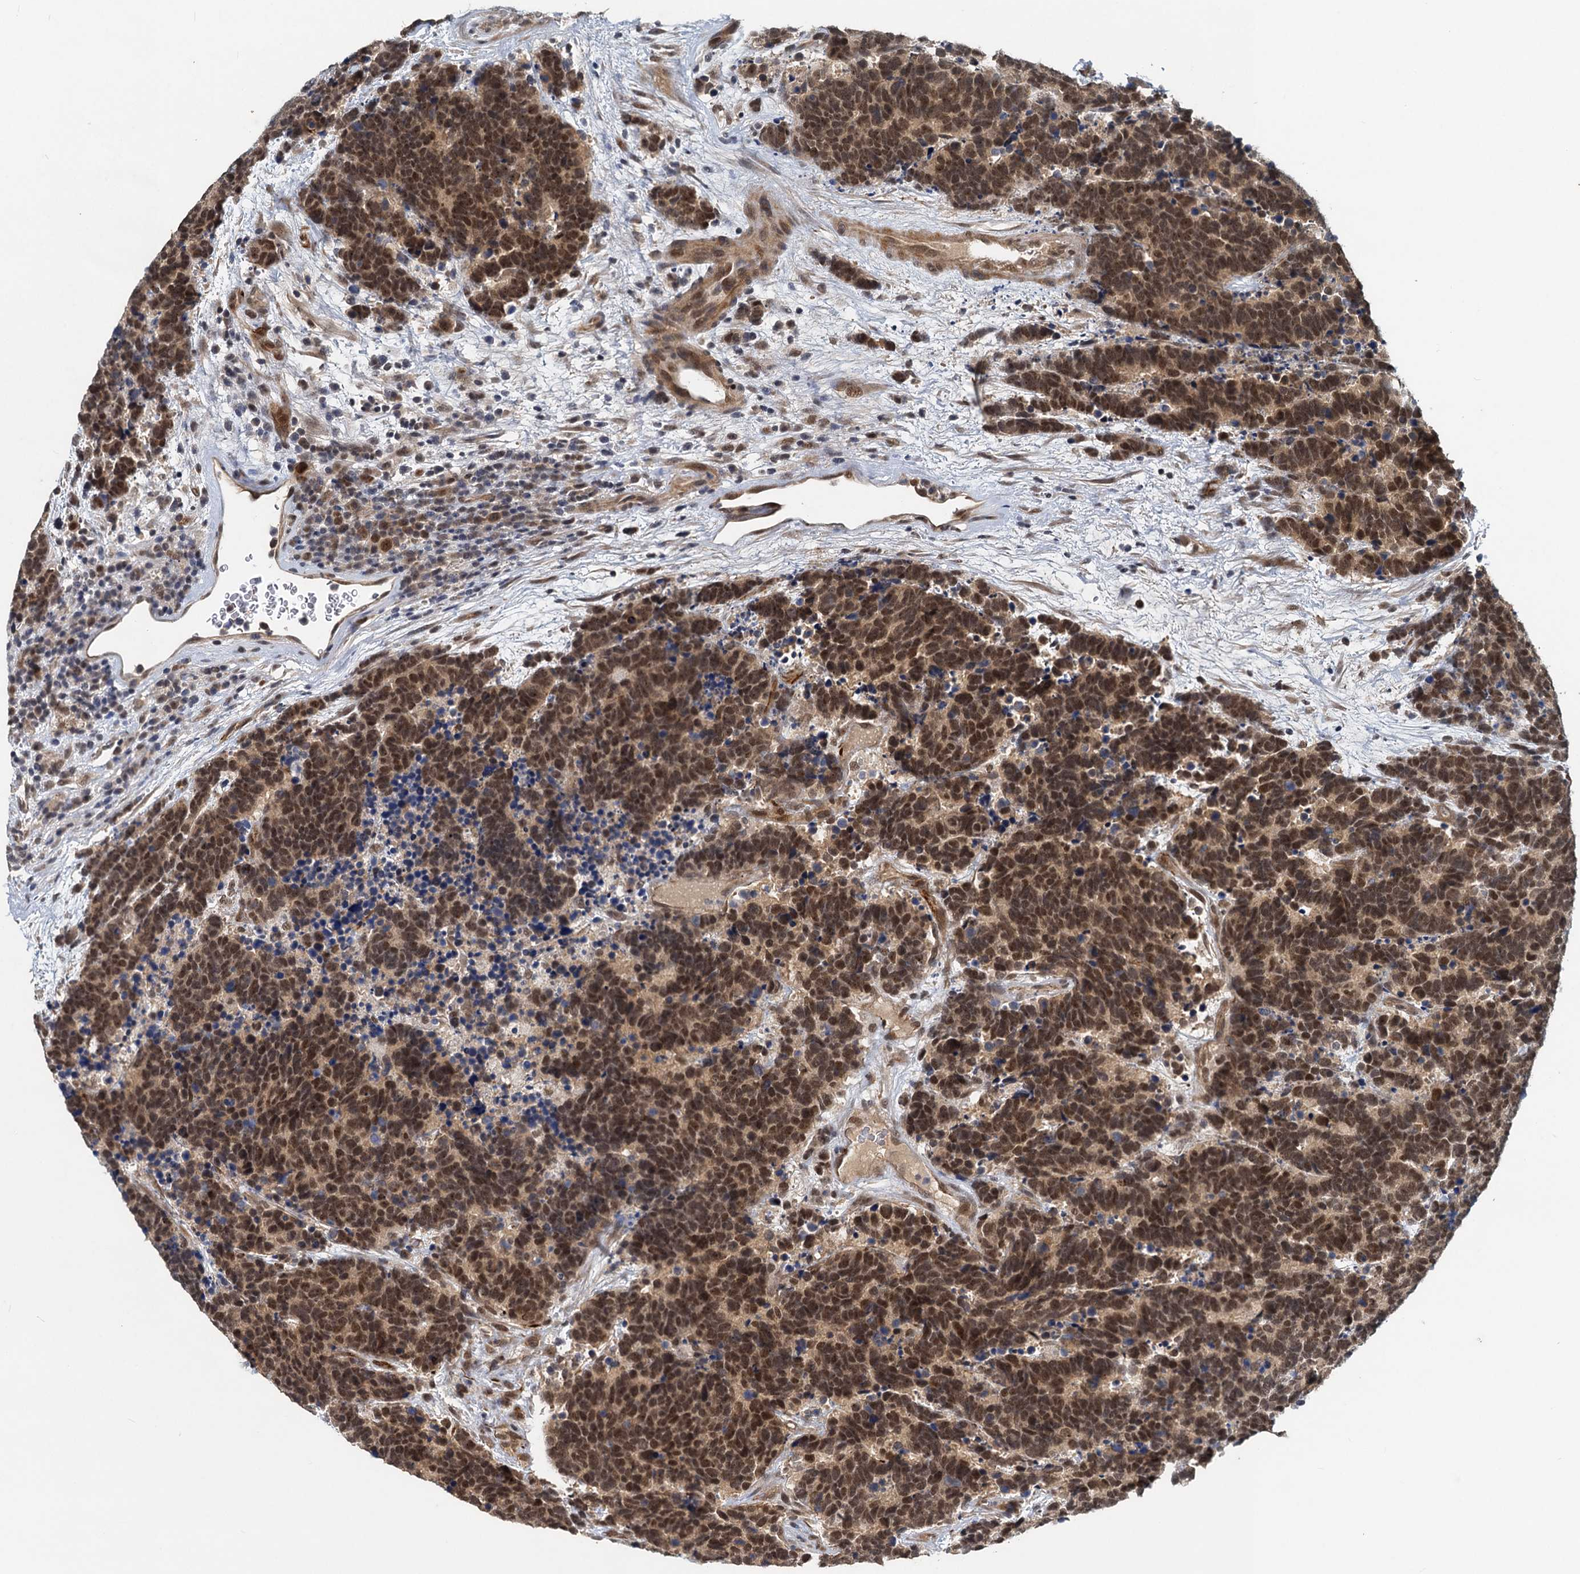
{"staining": {"intensity": "moderate", "quantity": ">75%", "location": "nuclear"}, "tissue": "carcinoid", "cell_type": "Tumor cells", "image_type": "cancer", "snomed": [{"axis": "morphology", "description": "Carcinoma, NOS"}, {"axis": "morphology", "description": "Carcinoid, malignant, NOS"}, {"axis": "topography", "description": "Urinary bladder"}], "caption": "IHC image of carcinoid stained for a protein (brown), which displays medium levels of moderate nuclear staining in approximately >75% of tumor cells.", "gene": "RITA1", "patient": {"sex": "male", "age": 57}}